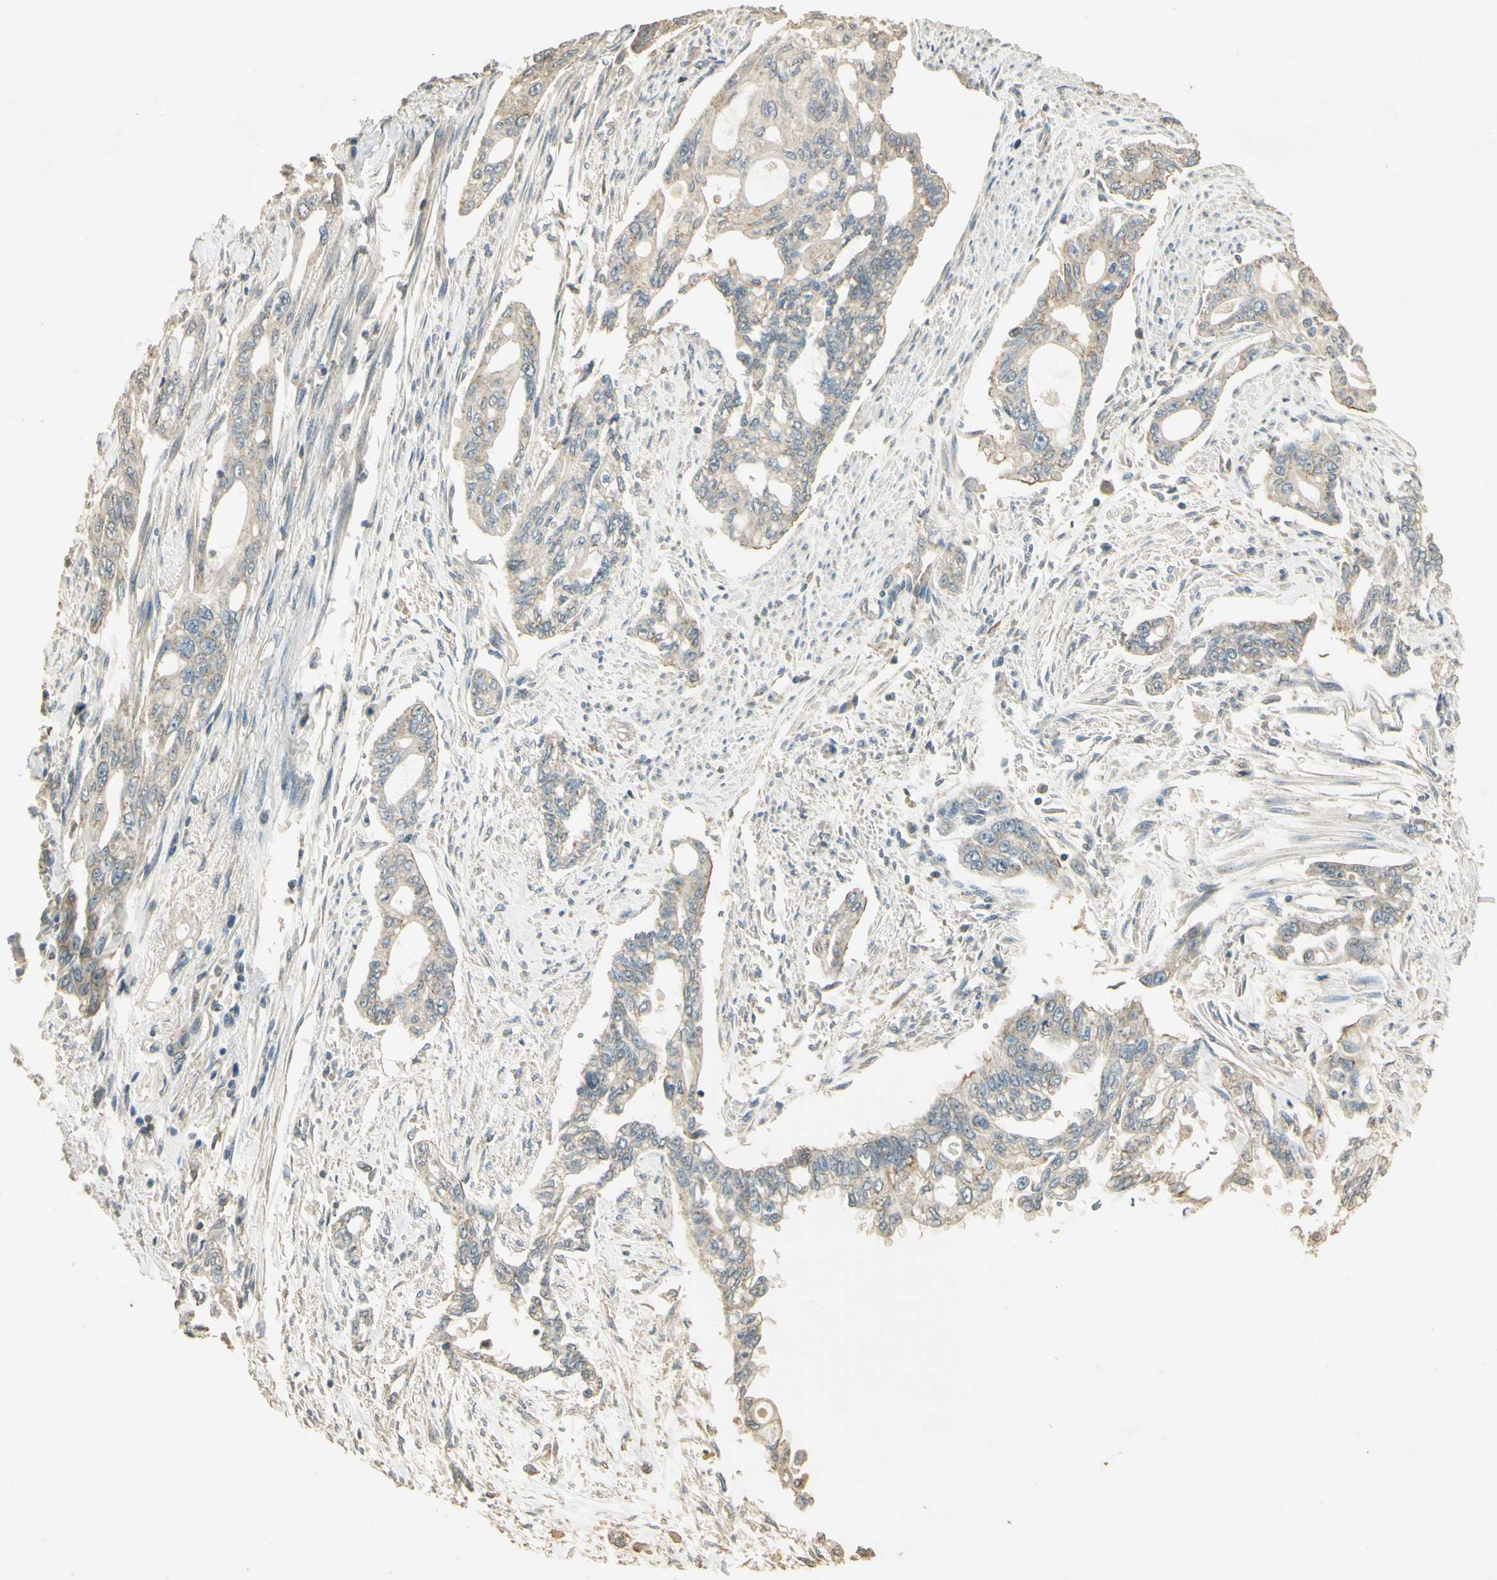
{"staining": {"intensity": "weak", "quantity": "25%-75%", "location": "cytoplasmic/membranous"}, "tissue": "pancreatic cancer", "cell_type": "Tumor cells", "image_type": "cancer", "snomed": [{"axis": "morphology", "description": "Normal tissue, NOS"}, {"axis": "topography", "description": "Pancreas"}], "caption": "Pancreatic cancer stained with DAB (3,3'-diaminobenzidine) IHC exhibits low levels of weak cytoplasmic/membranous positivity in approximately 25%-75% of tumor cells.", "gene": "UXS1", "patient": {"sex": "male", "age": 42}}